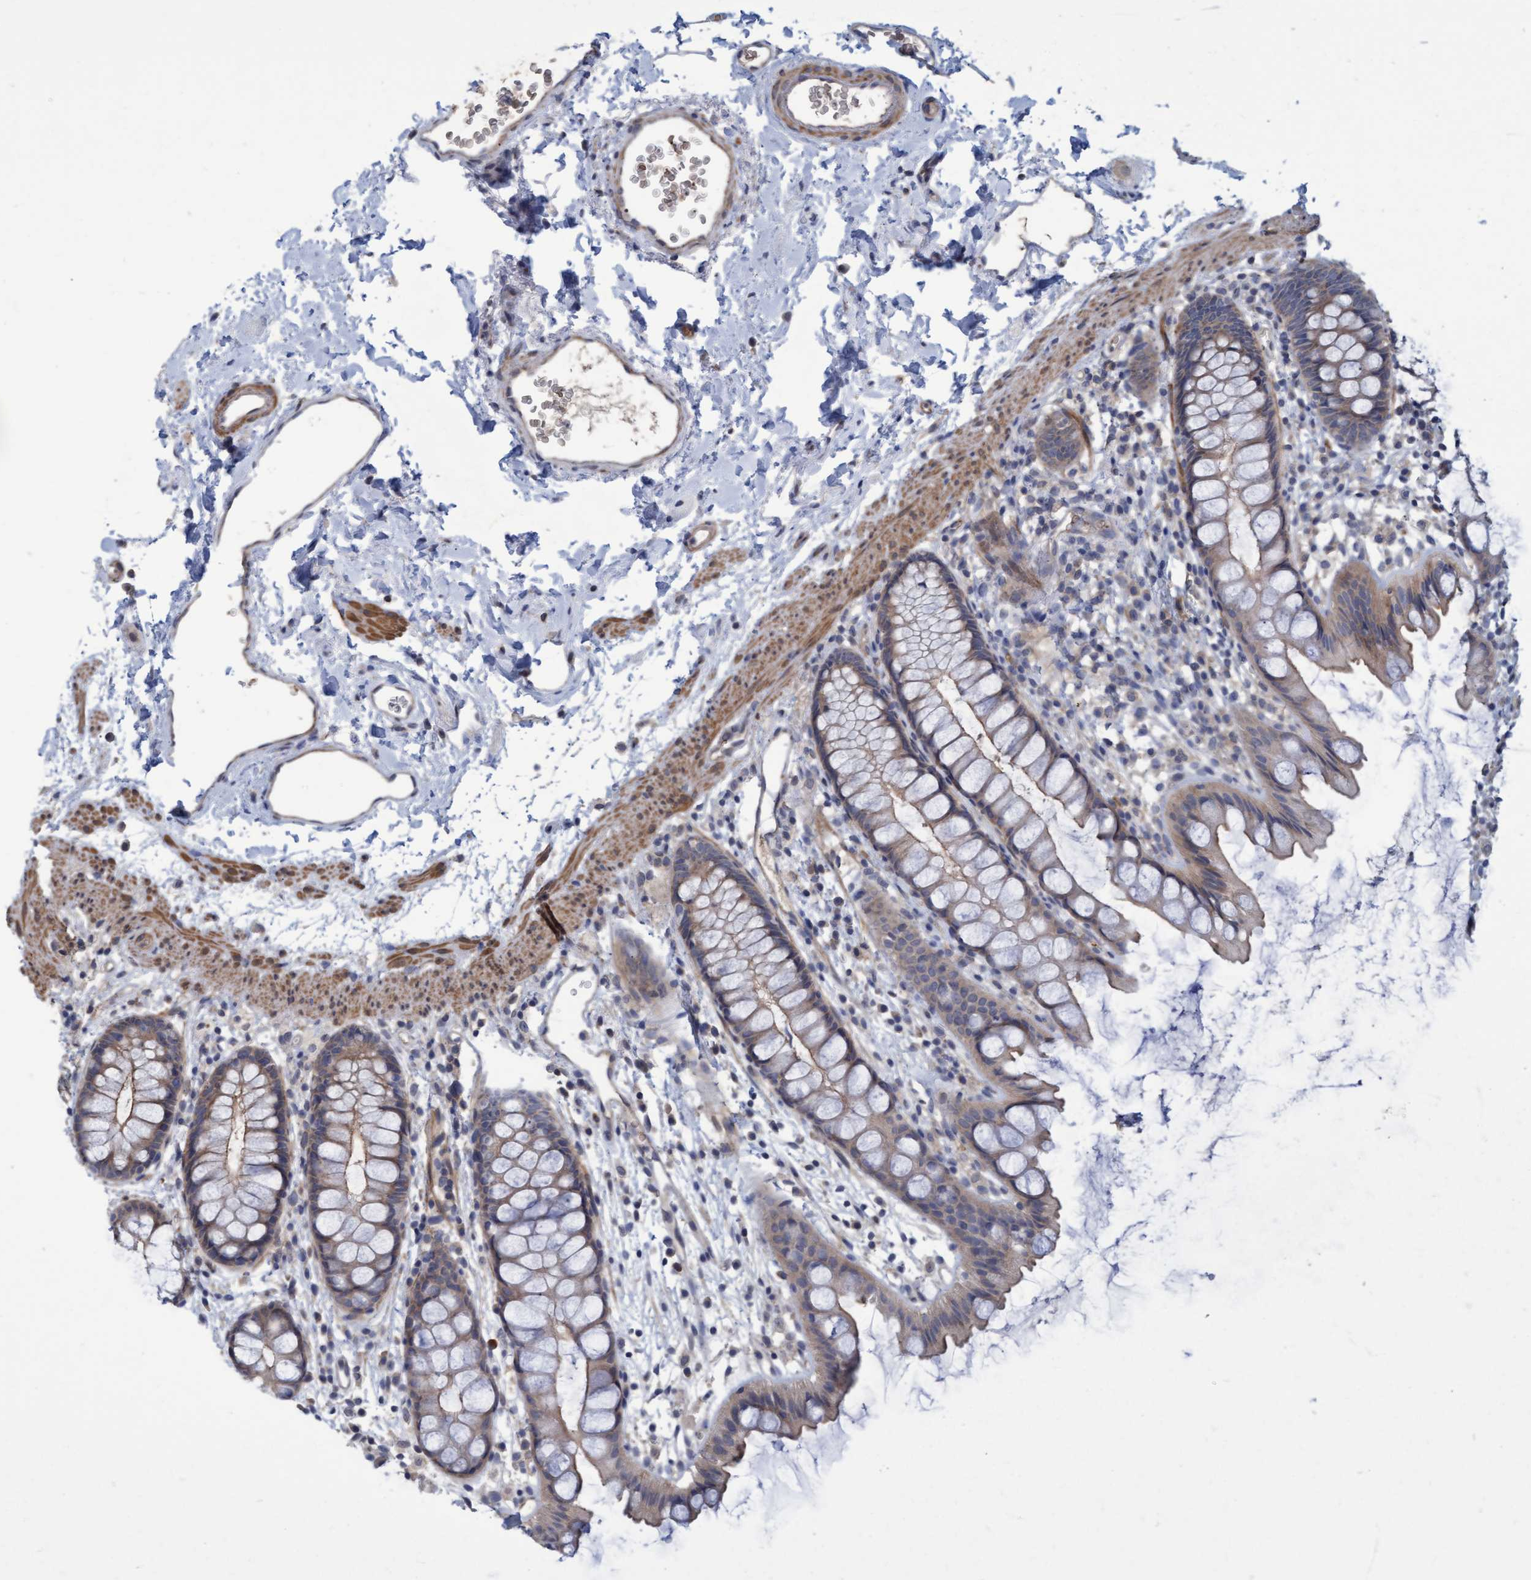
{"staining": {"intensity": "weak", "quantity": ">75%", "location": "cytoplasmic/membranous"}, "tissue": "rectum", "cell_type": "Glandular cells", "image_type": "normal", "snomed": [{"axis": "morphology", "description": "Normal tissue, NOS"}, {"axis": "topography", "description": "Rectum"}], "caption": "Rectum was stained to show a protein in brown. There is low levels of weak cytoplasmic/membranous positivity in approximately >75% of glandular cells. (IHC, brightfield microscopy, high magnification).", "gene": "NAA15", "patient": {"sex": "female", "age": 65}}